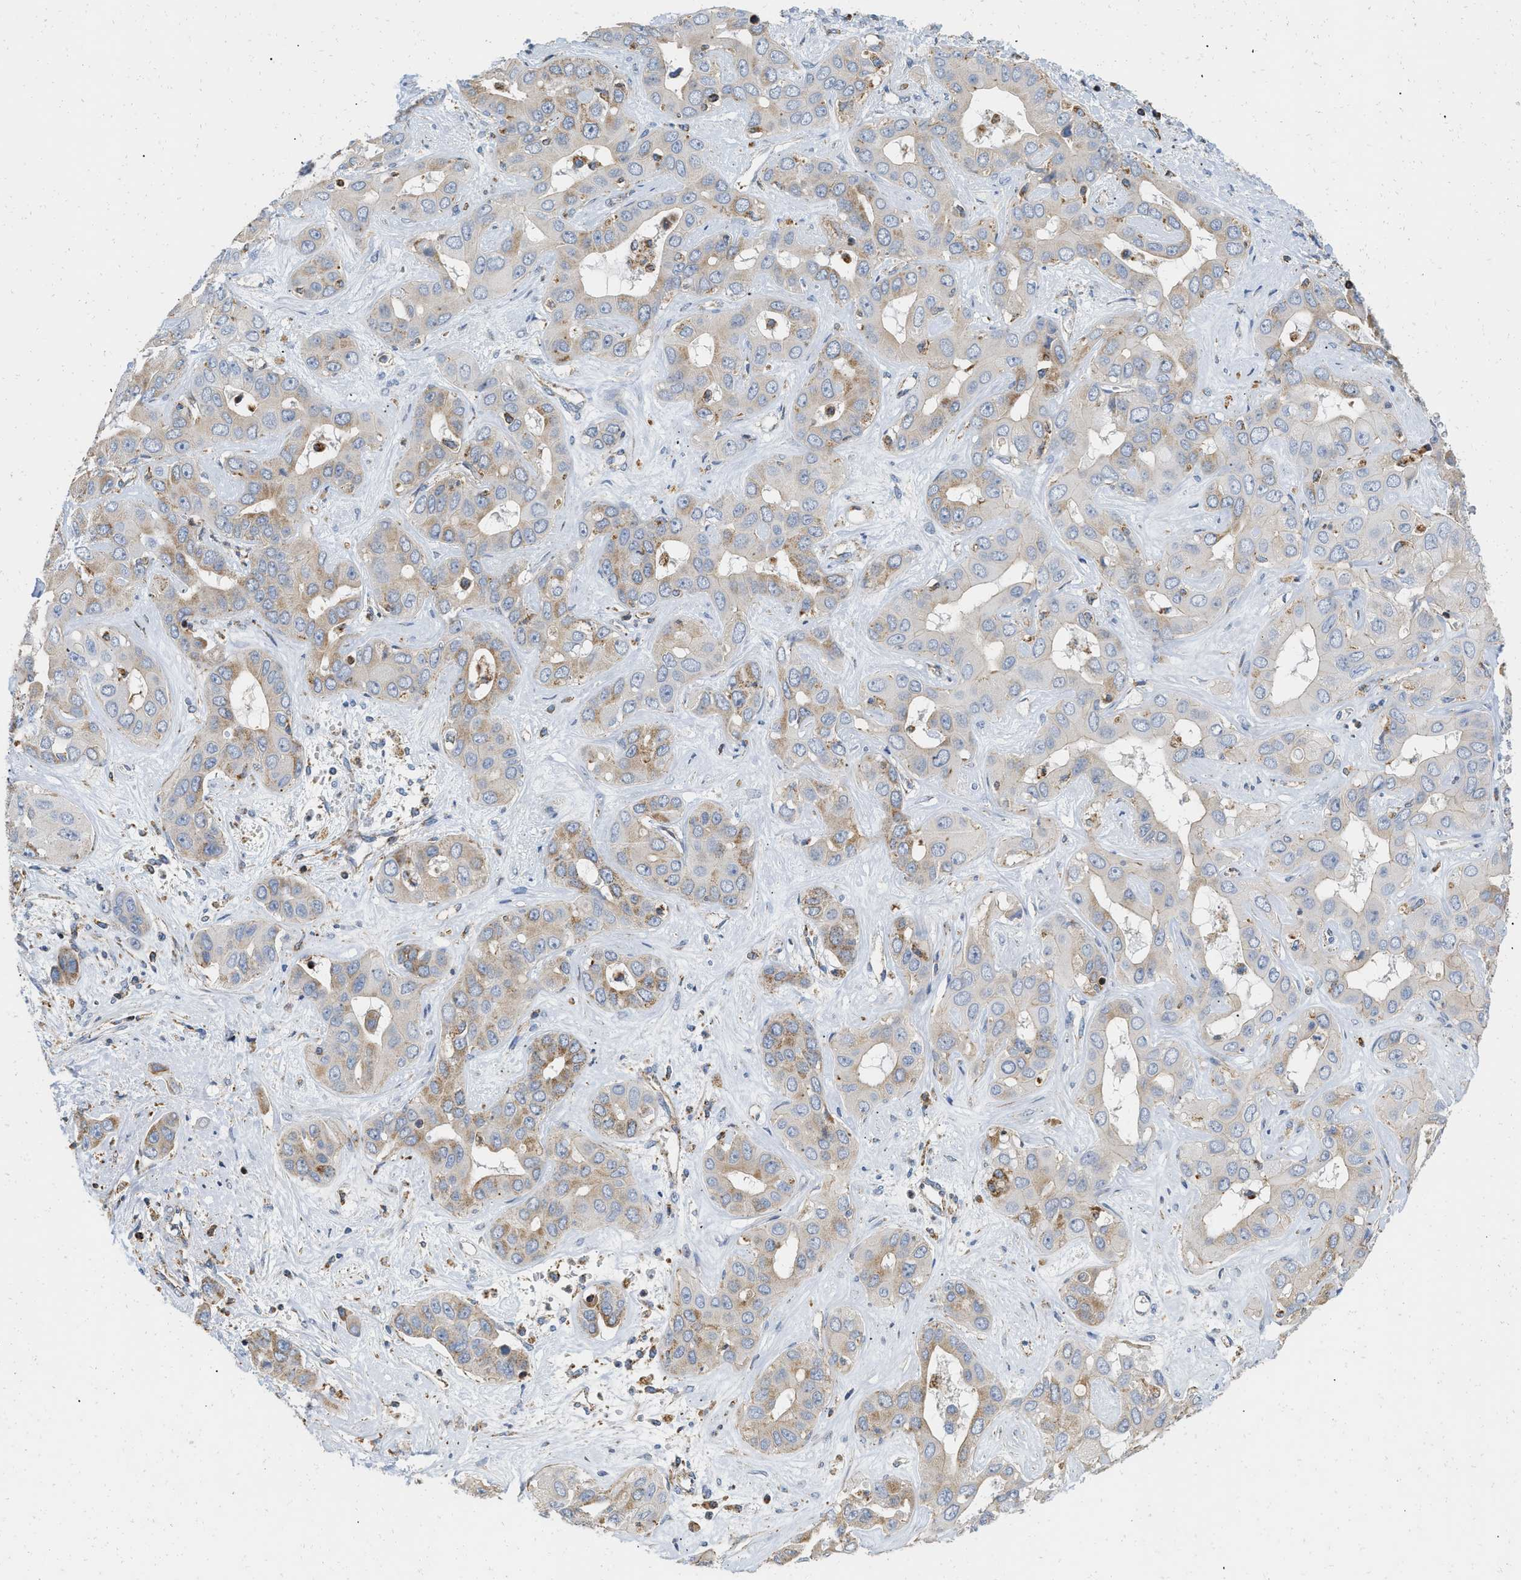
{"staining": {"intensity": "moderate", "quantity": "25%-75%", "location": "cytoplasmic/membranous"}, "tissue": "liver cancer", "cell_type": "Tumor cells", "image_type": "cancer", "snomed": [{"axis": "morphology", "description": "Cholangiocarcinoma"}, {"axis": "topography", "description": "Liver"}], "caption": "Protein expression analysis of liver cancer (cholangiocarcinoma) exhibits moderate cytoplasmic/membranous staining in approximately 25%-75% of tumor cells. (DAB IHC with brightfield microscopy, high magnification).", "gene": "GRB10", "patient": {"sex": "female", "age": 52}}